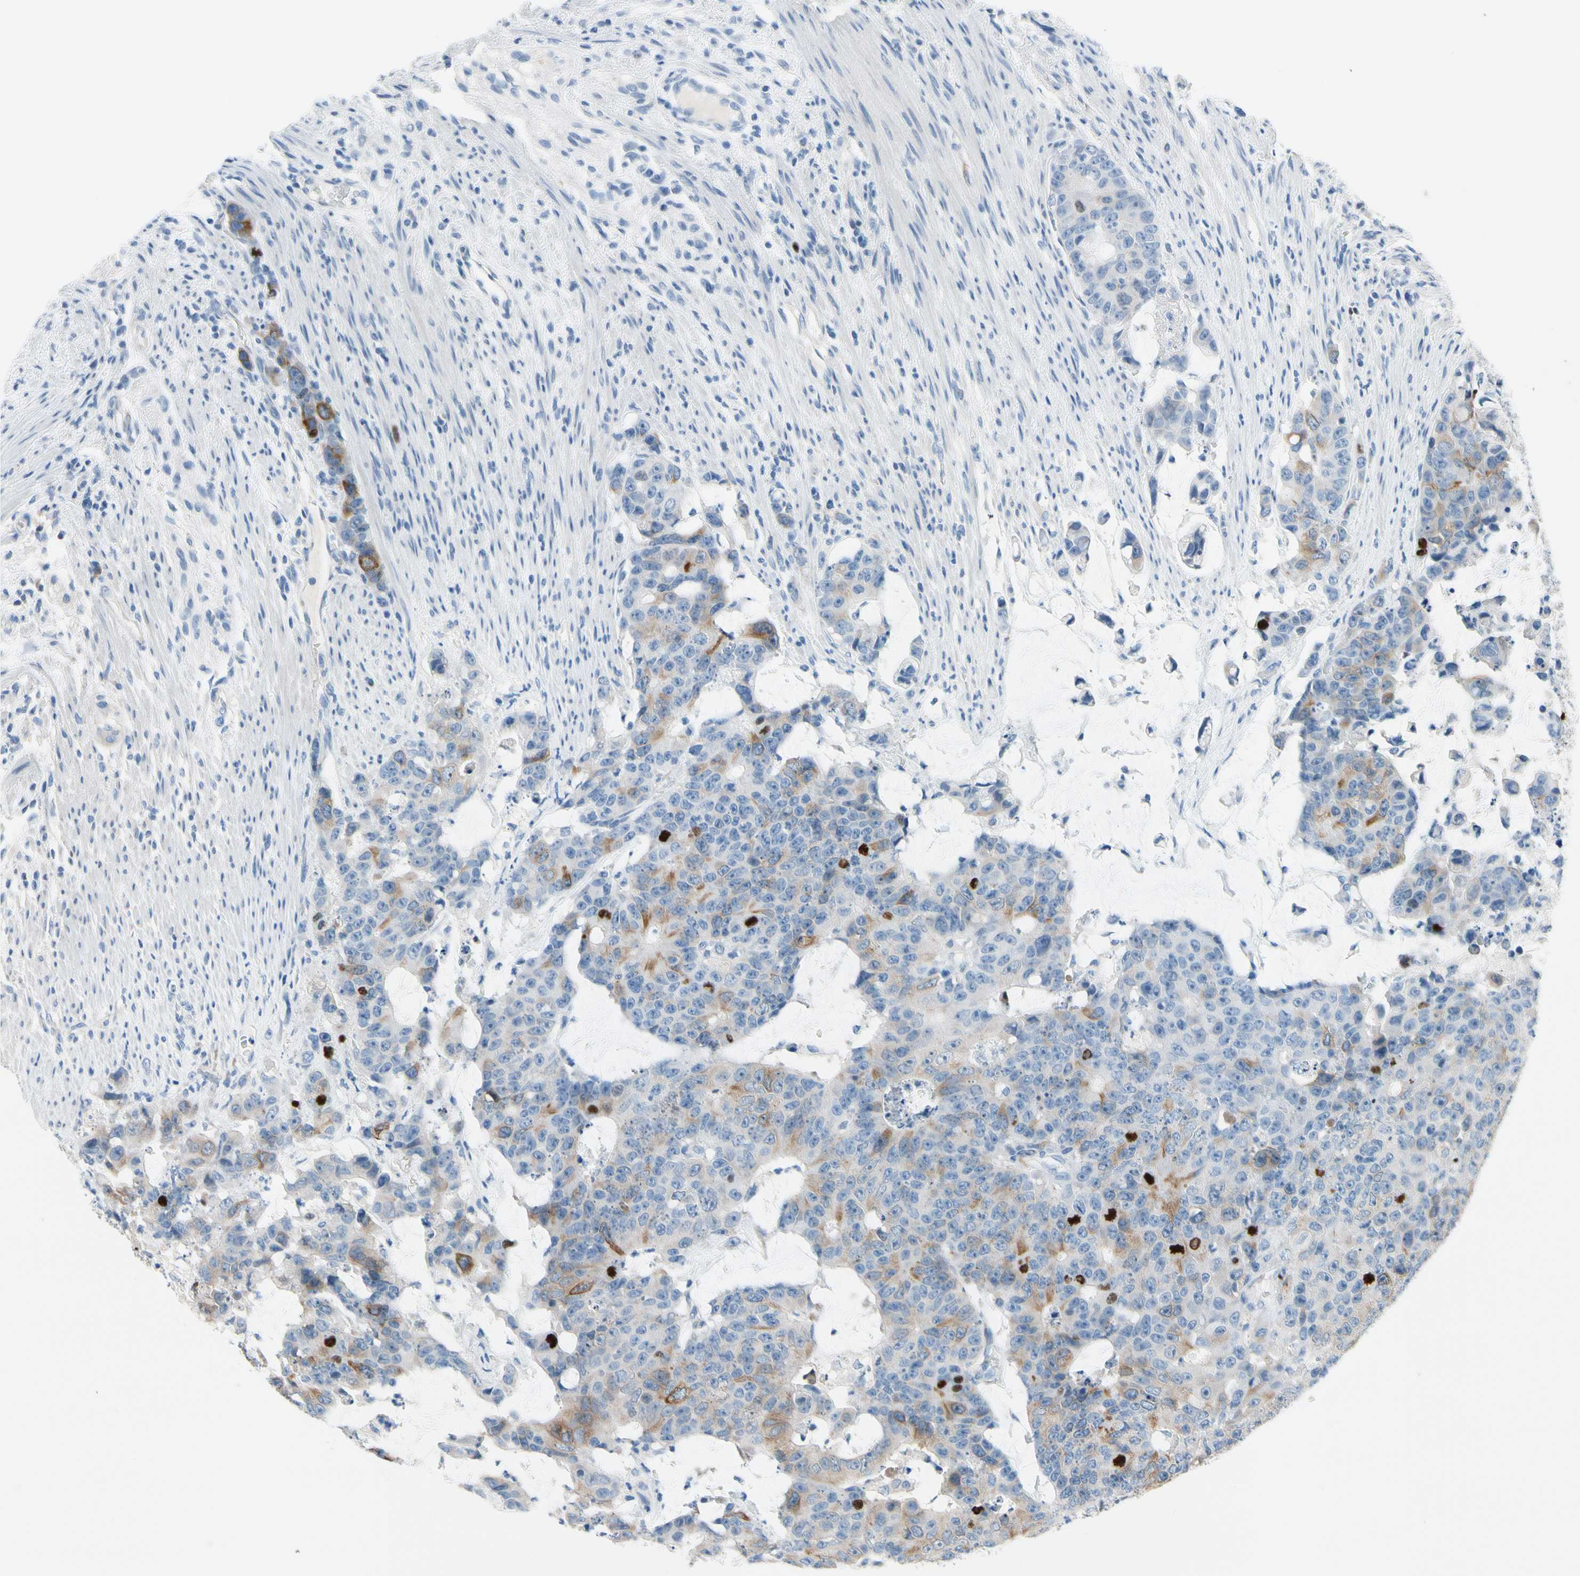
{"staining": {"intensity": "moderate", "quantity": "<25%", "location": "cytoplasmic/membranous"}, "tissue": "colorectal cancer", "cell_type": "Tumor cells", "image_type": "cancer", "snomed": [{"axis": "morphology", "description": "Adenocarcinoma, NOS"}, {"axis": "topography", "description": "Colon"}], "caption": "Immunohistochemical staining of human adenocarcinoma (colorectal) displays moderate cytoplasmic/membranous protein staining in about <25% of tumor cells.", "gene": "CKAP2", "patient": {"sex": "female", "age": 86}}